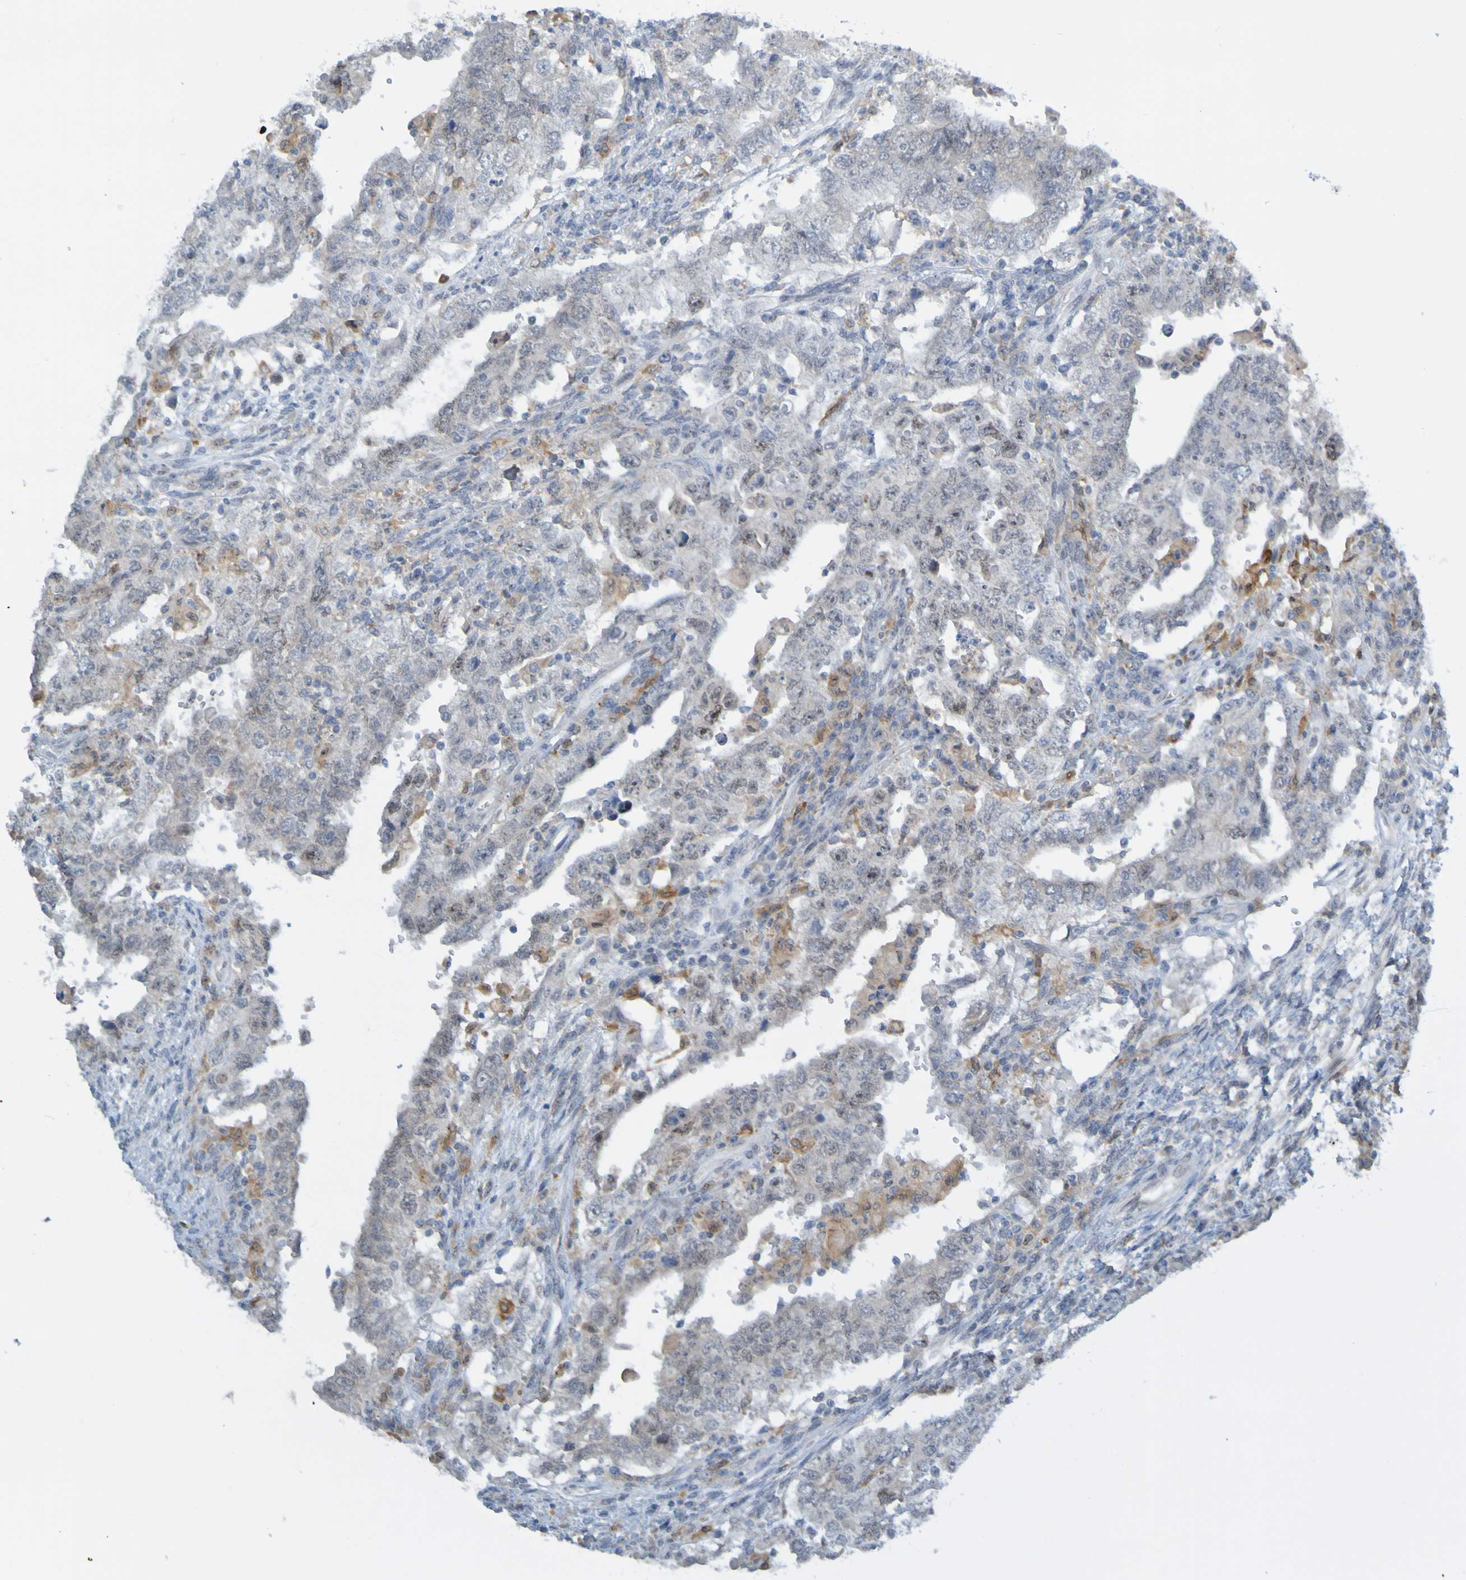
{"staining": {"intensity": "weak", "quantity": "<25%", "location": "cytoplasmic/membranous"}, "tissue": "testis cancer", "cell_type": "Tumor cells", "image_type": "cancer", "snomed": [{"axis": "morphology", "description": "Carcinoma, Embryonal, NOS"}, {"axis": "topography", "description": "Testis"}], "caption": "Tumor cells show no significant protein expression in testis embryonal carcinoma.", "gene": "LILRB5", "patient": {"sex": "male", "age": 26}}